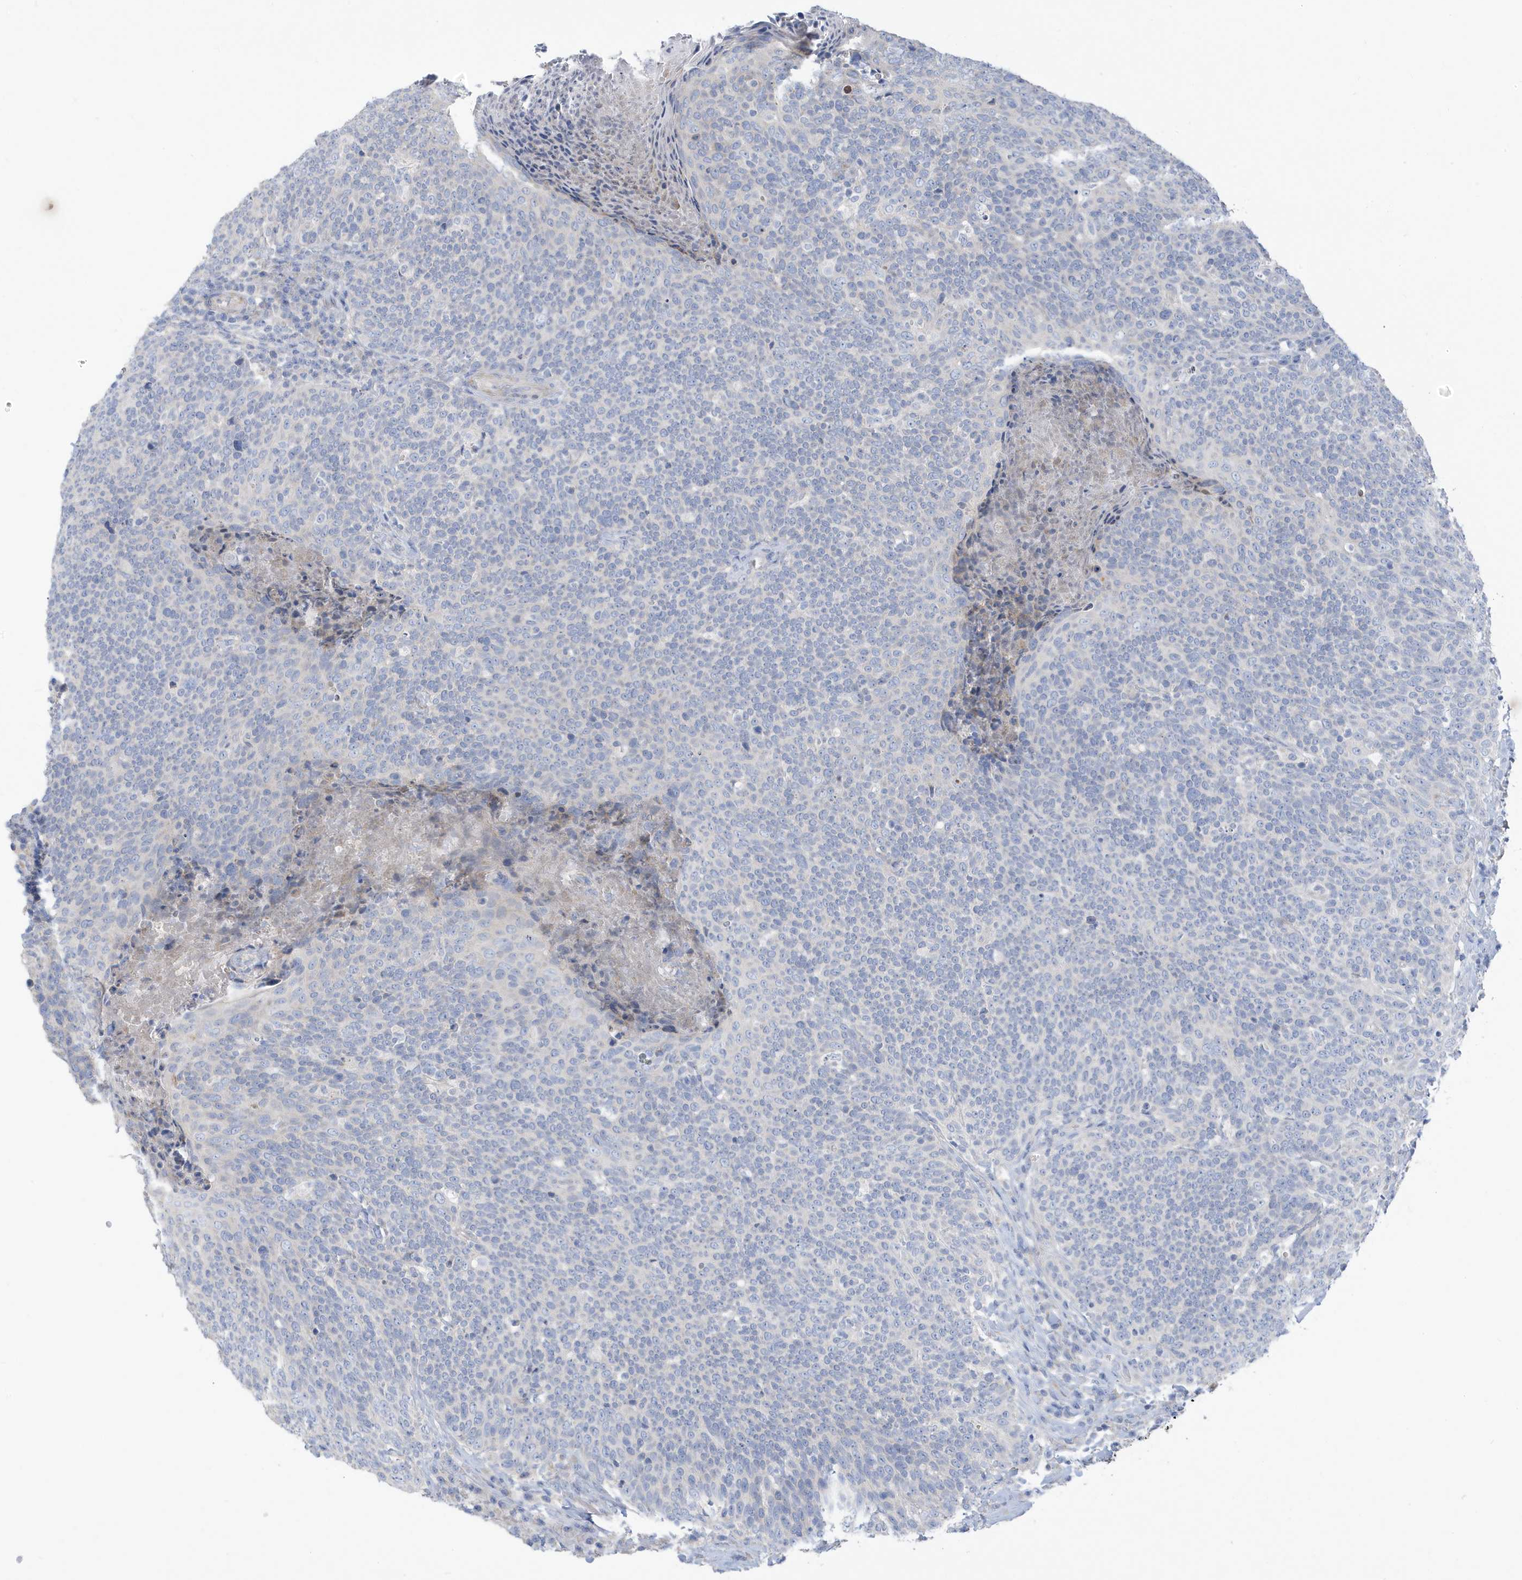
{"staining": {"intensity": "negative", "quantity": "none", "location": "none"}, "tissue": "head and neck cancer", "cell_type": "Tumor cells", "image_type": "cancer", "snomed": [{"axis": "morphology", "description": "Squamous cell carcinoma, NOS"}, {"axis": "morphology", "description": "Squamous cell carcinoma, metastatic, NOS"}, {"axis": "topography", "description": "Lymph node"}, {"axis": "topography", "description": "Head-Neck"}], "caption": "Photomicrograph shows no significant protein positivity in tumor cells of head and neck cancer (squamous cell carcinoma). (DAB immunohistochemistry with hematoxylin counter stain).", "gene": "ATP13A5", "patient": {"sex": "male", "age": 62}}